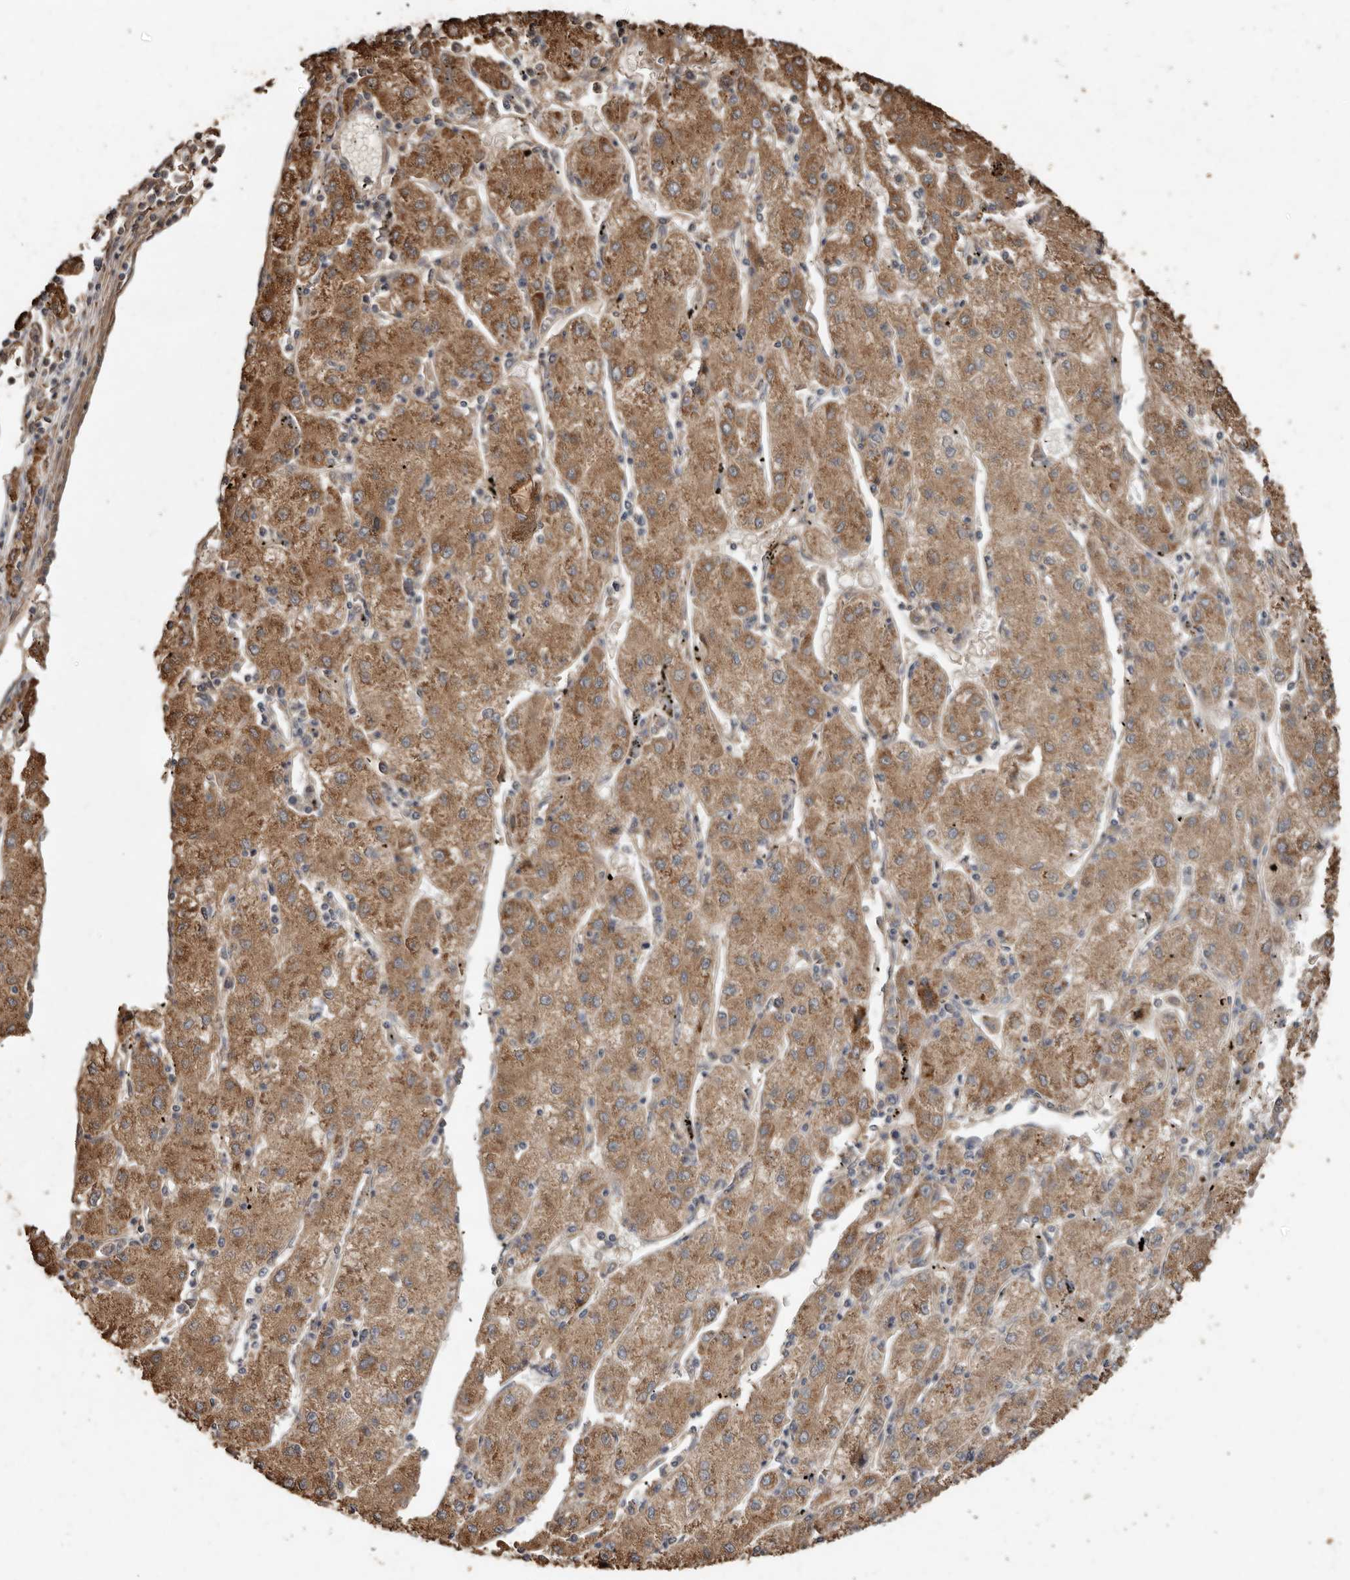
{"staining": {"intensity": "moderate", "quantity": ">75%", "location": "cytoplasmic/membranous"}, "tissue": "liver cancer", "cell_type": "Tumor cells", "image_type": "cancer", "snomed": [{"axis": "morphology", "description": "Carcinoma, Hepatocellular, NOS"}, {"axis": "topography", "description": "Liver"}], "caption": "Protein staining demonstrates moderate cytoplasmic/membranous positivity in approximately >75% of tumor cells in hepatocellular carcinoma (liver).", "gene": "FLCN", "patient": {"sex": "male", "age": 72}}